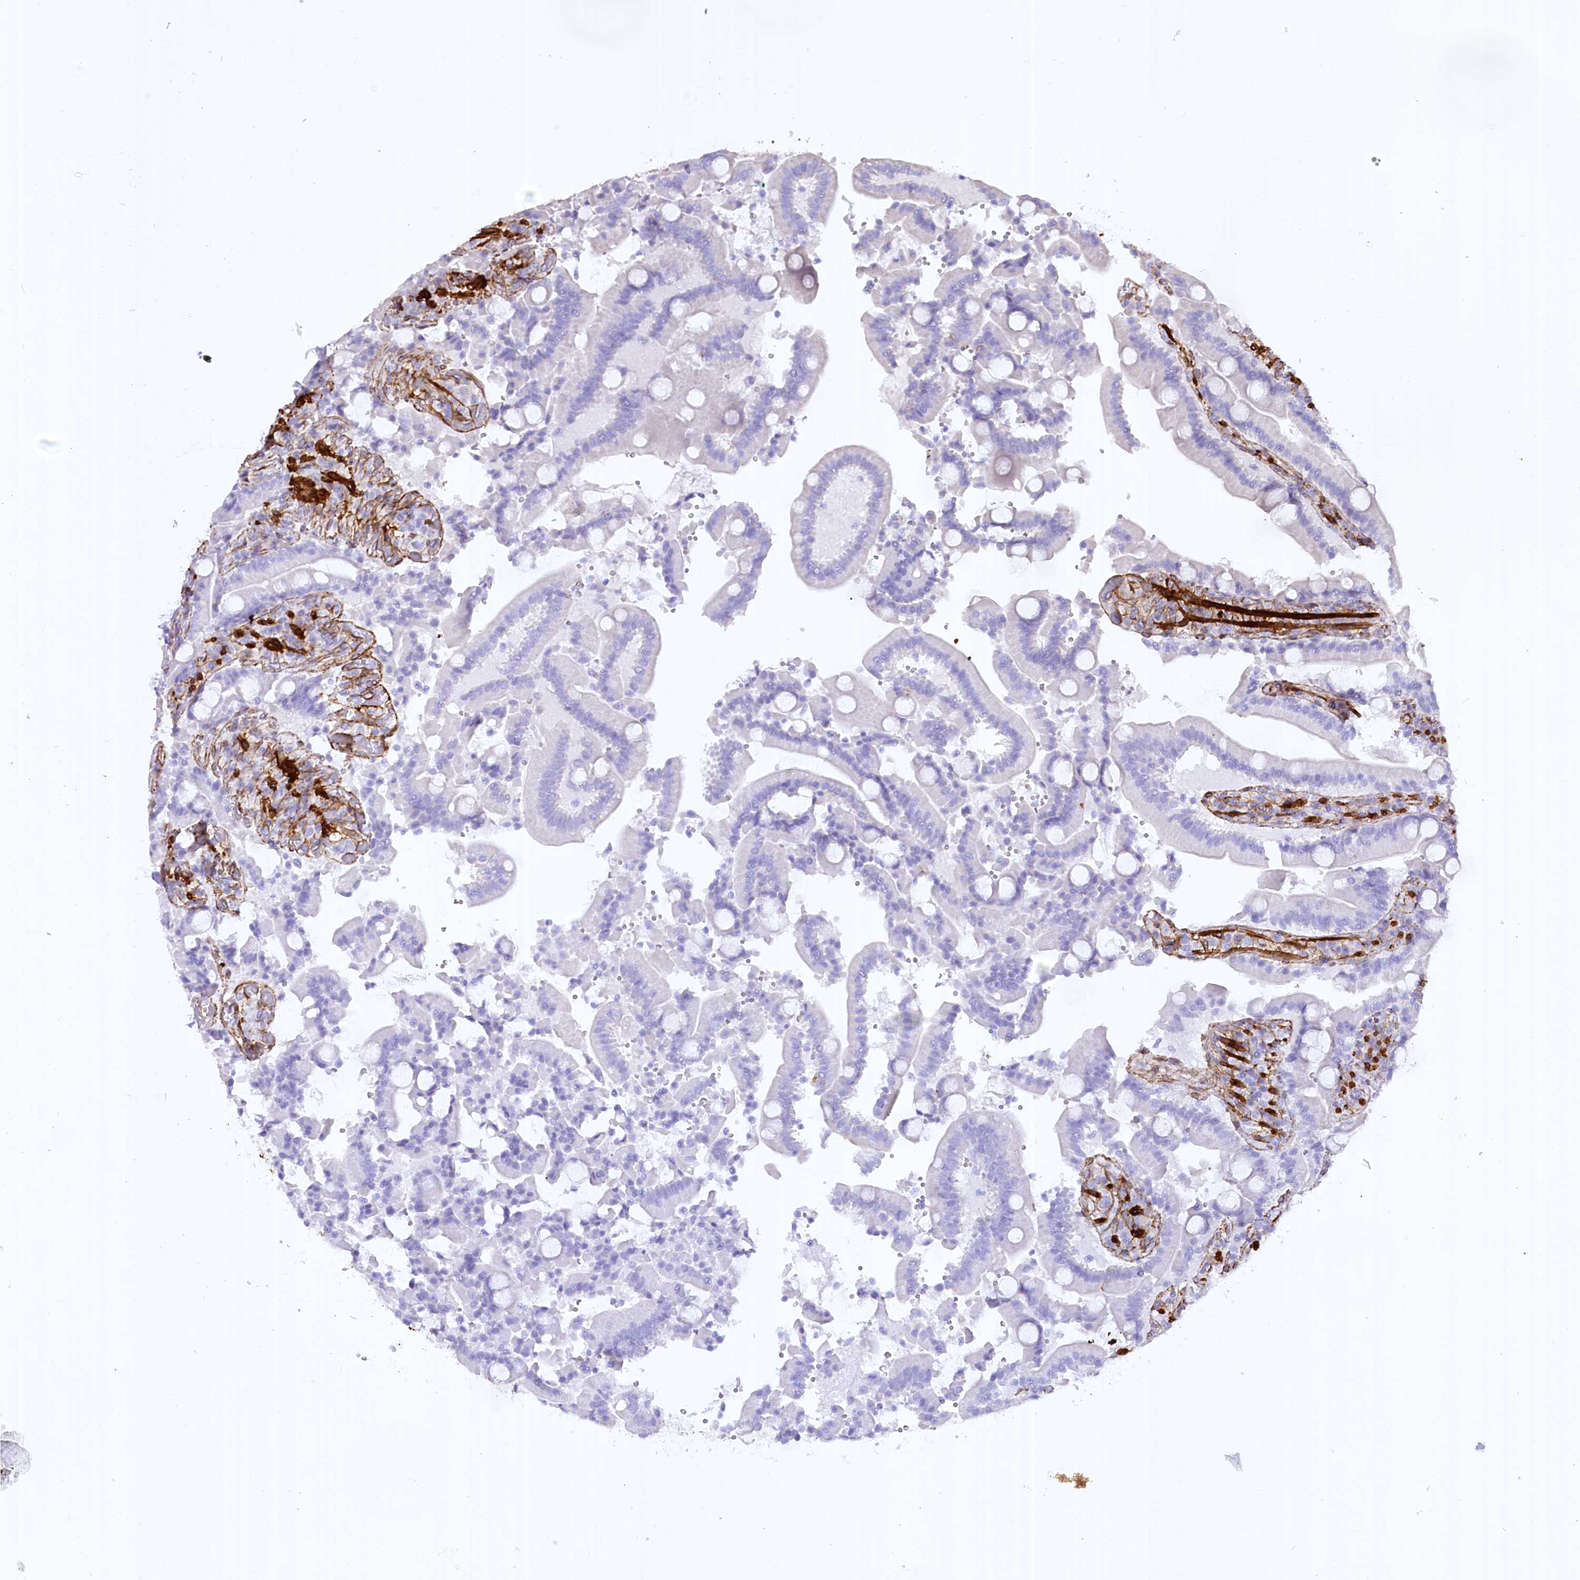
{"staining": {"intensity": "negative", "quantity": "none", "location": "none"}, "tissue": "duodenum", "cell_type": "Glandular cells", "image_type": "normal", "snomed": [{"axis": "morphology", "description": "Normal tissue, NOS"}, {"axis": "topography", "description": "Duodenum"}], "caption": "High magnification brightfield microscopy of benign duodenum stained with DAB (brown) and counterstained with hematoxylin (blue): glandular cells show no significant expression.", "gene": "SYNPO2", "patient": {"sex": "female", "age": 62}}